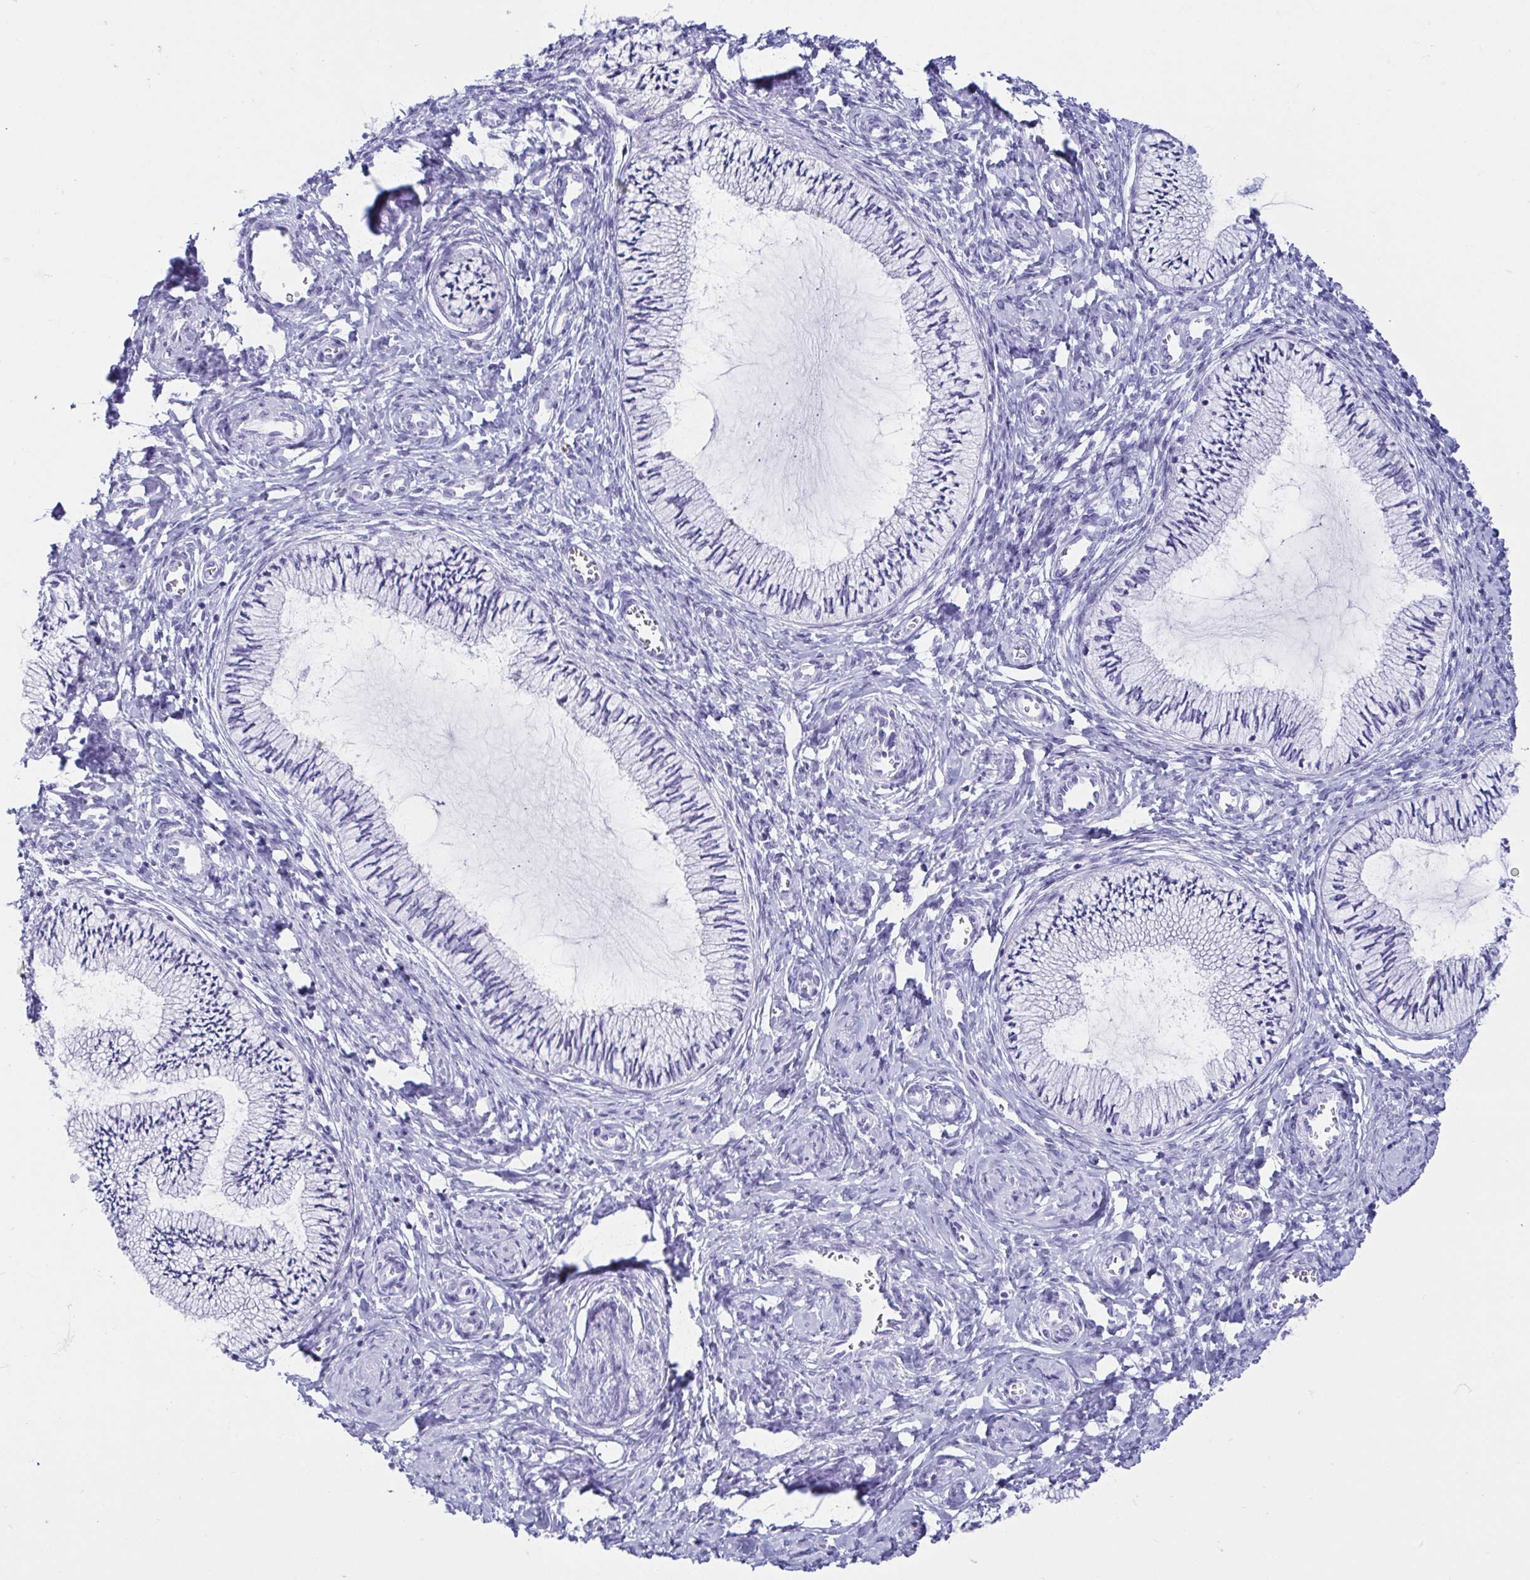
{"staining": {"intensity": "negative", "quantity": "none", "location": "none"}, "tissue": "cervix", "cell_type": "Glandular cells", "image_type": "normal", "snomed": [{"axis": "morphology", "description": "Normal tissue, NOS"}, {"axis": "topography", "description": "Cervix"}], "caption": "The IHC image has no significant staining in glandular cells of cervix.", "gene": "CD164L2", "patient": {"sex": "female", "age": 24}}